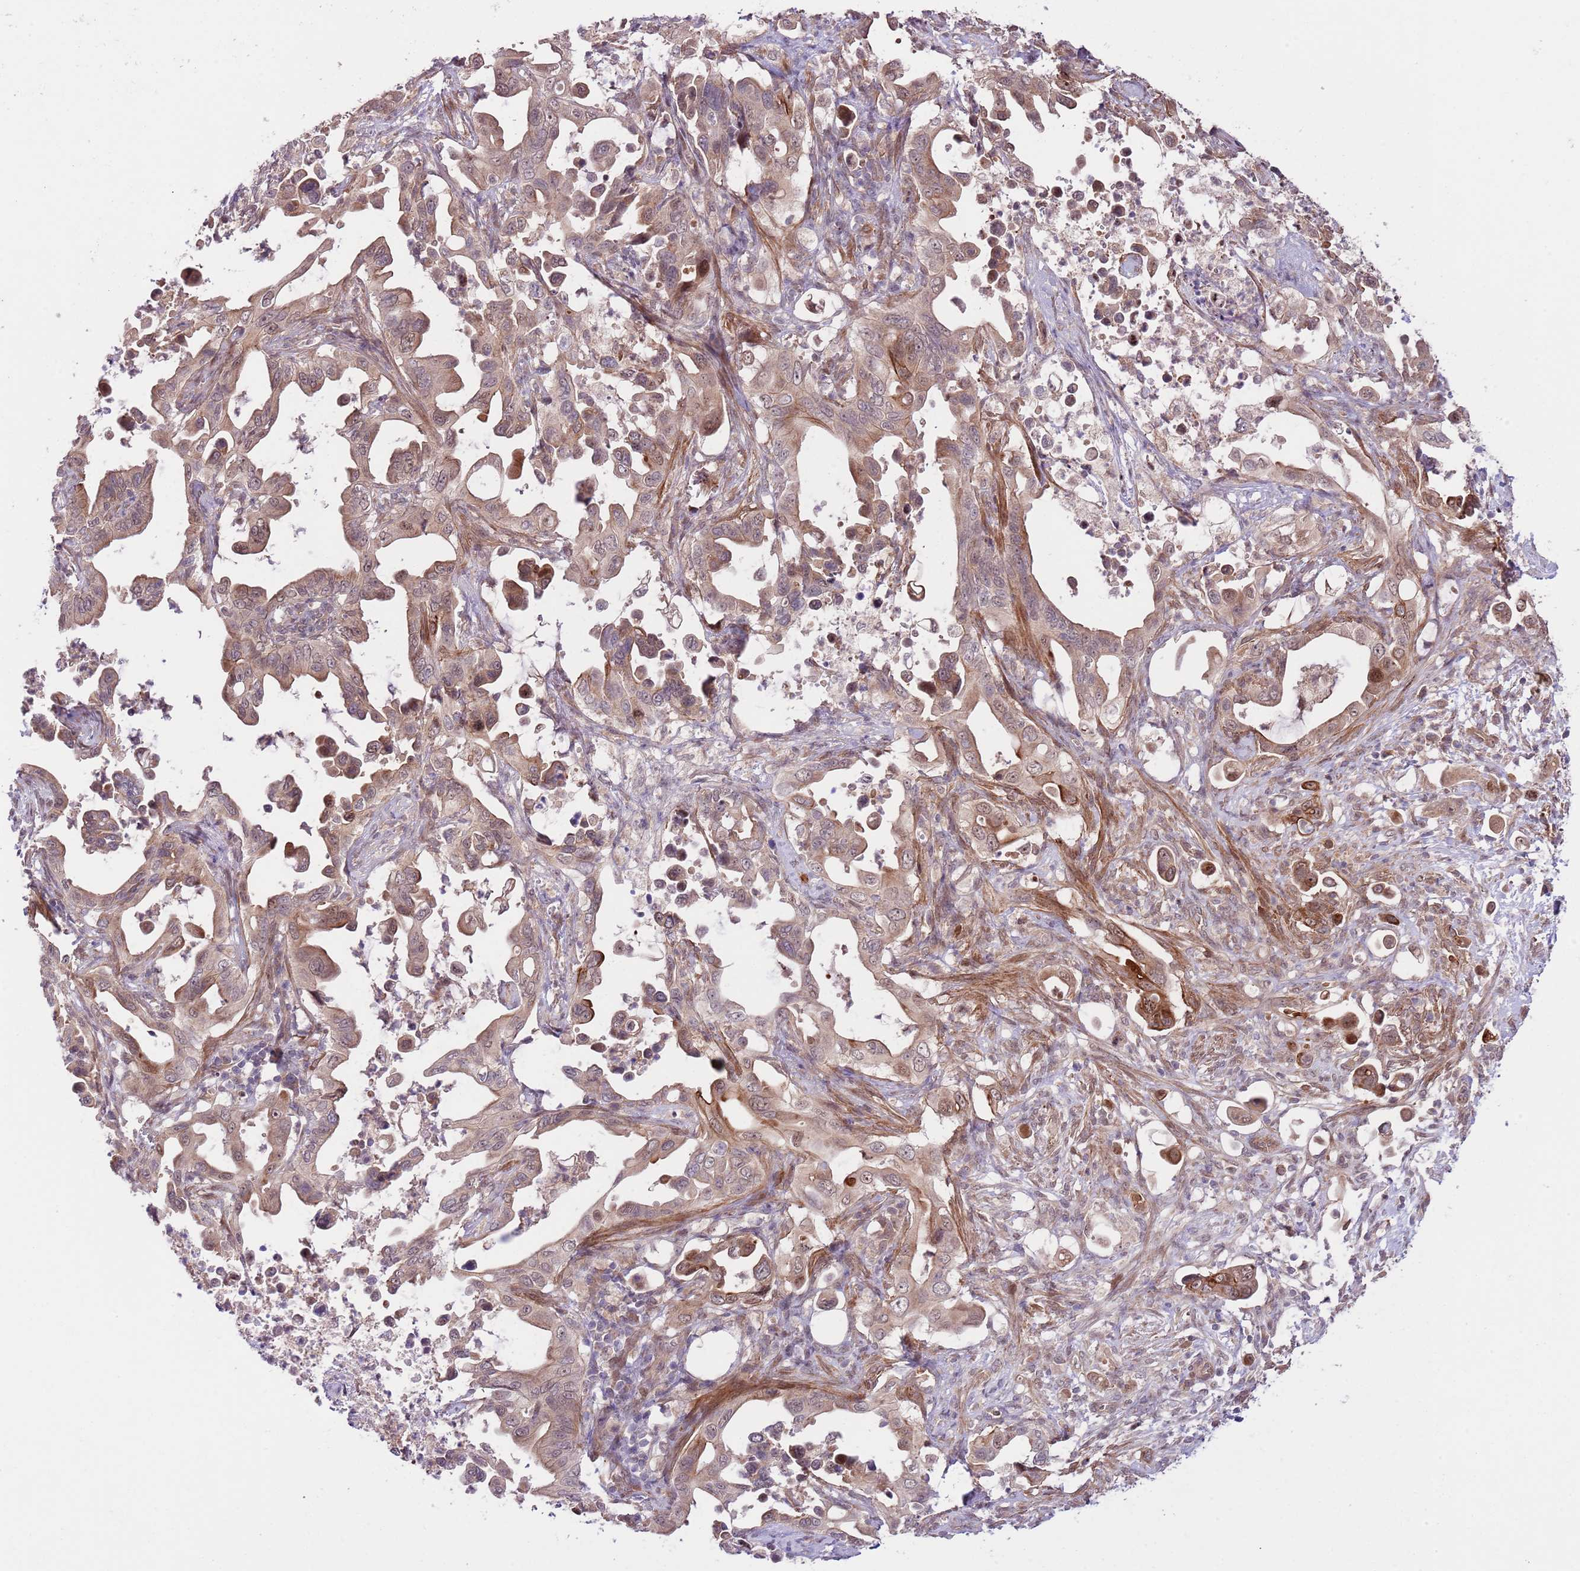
{"staining": {"intensity": "moderate", "quantity": "25%-75%", "location": "cytoplasmic/membranous,nuclear"}, "tissue": "pancreatic cancer", "cell_type": "Tumor cells", "image_type": "cancer", "snomed": [{"axis": "morphology", "description": "Adenocarcinoma, NOS"}, {"axis": "topography", "description": "Pancreas"}], "caption": "Immunohistochemical staining of human pancreatic cancer exhibits moderate cytoplasmic/membranous and nuclear protein positivity in approximately 25%-75% of tumor cells. The staining was performed using DAB (3,3'-diaminobenzidine), with brown indicating positive protein expression. Nuclei are stained blue with hematoxylin.", "gene": "PRR16", "patient": {"sex": "male", "age": 61}}